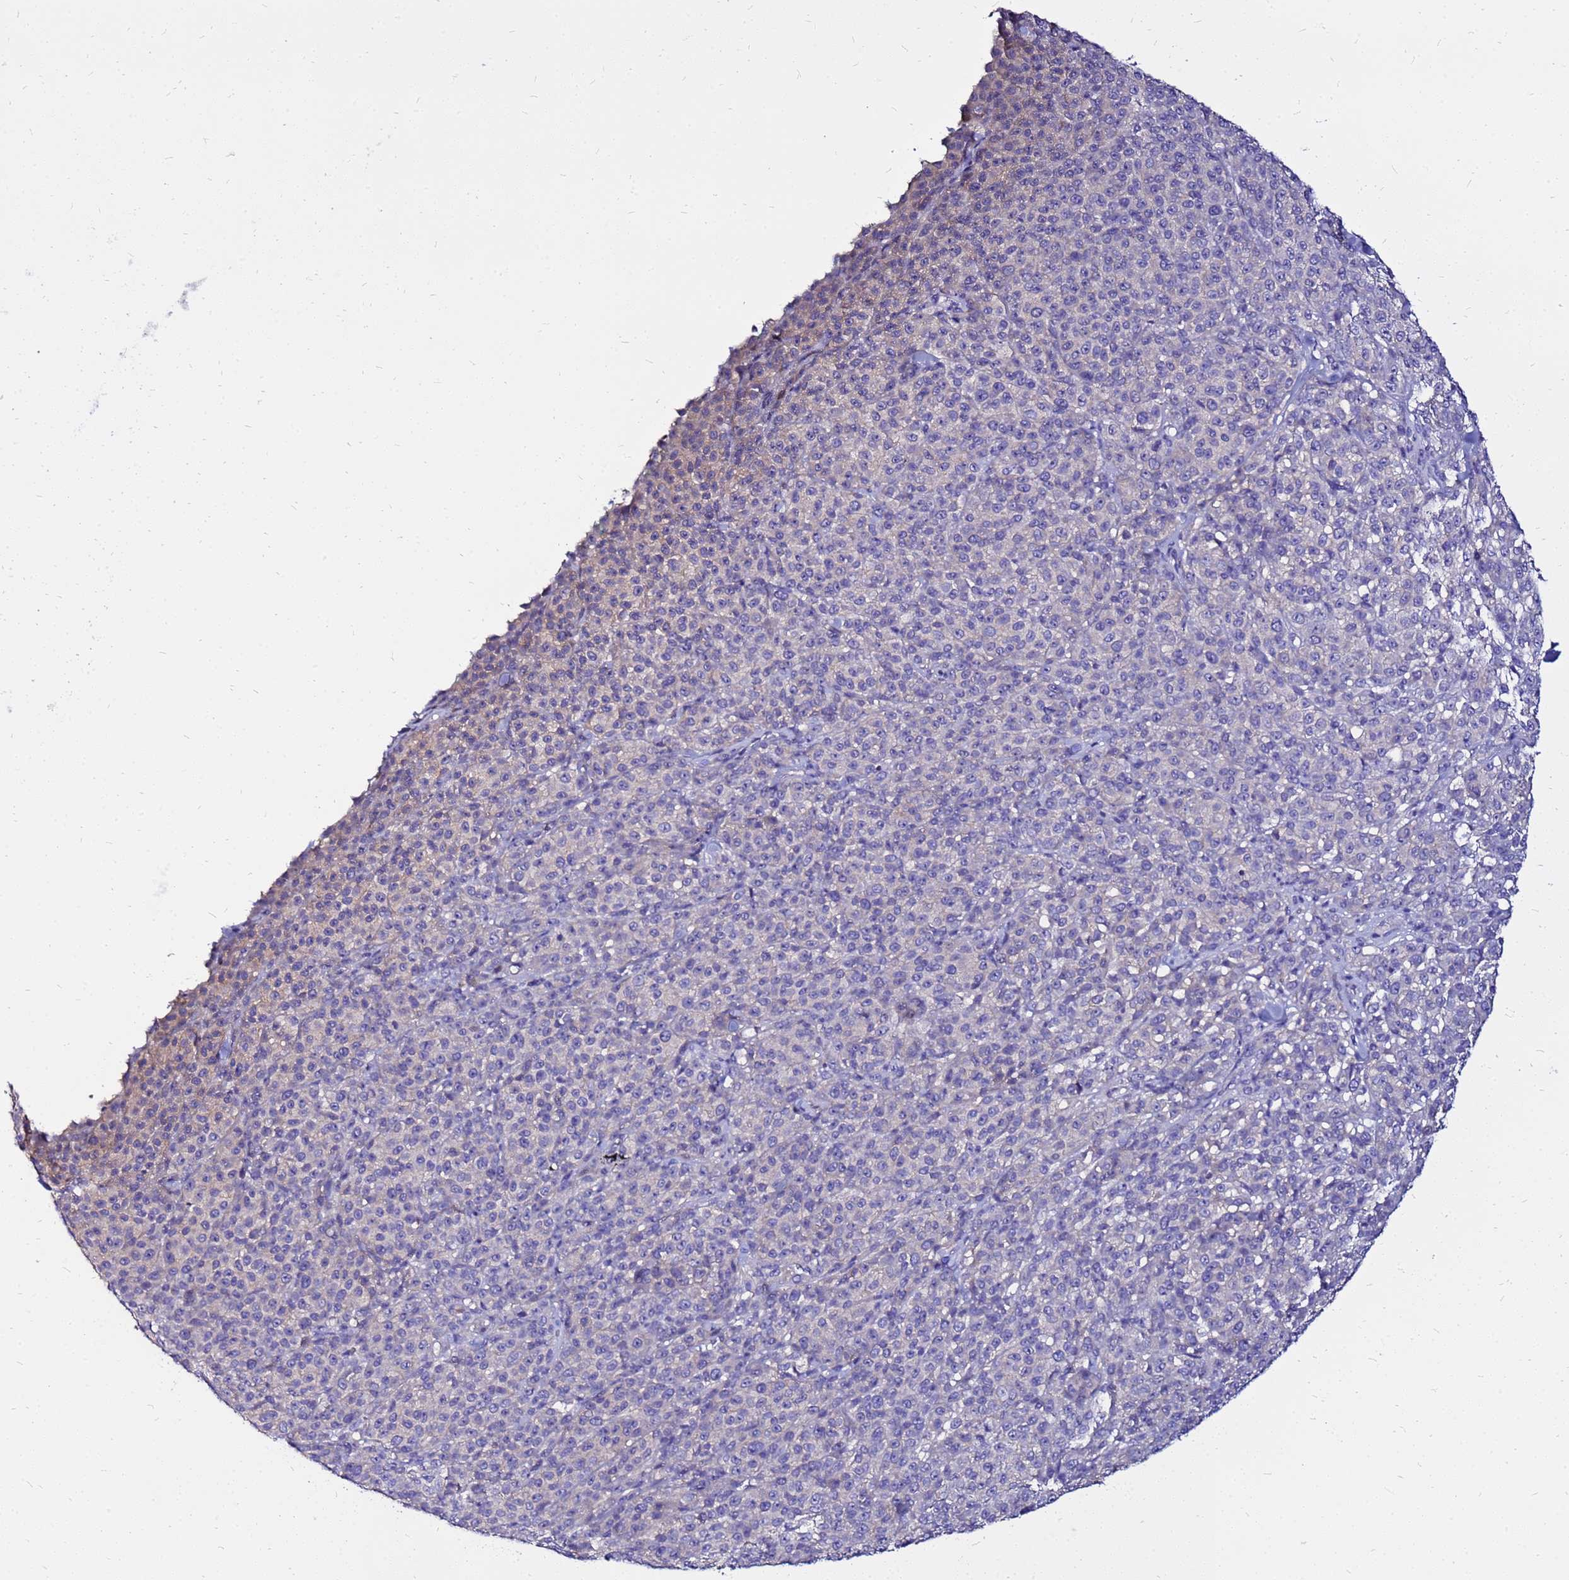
{"staining": {"intensity": "negative", "quantity": "none", "location": "none"}, "tissue": "melanoma", "cell_type": "Tumor cells", "image_type": "cancer", "snomed": [{"axis": "morphology", "description": "Normal tissue, NOS"}, {"axis": "morphology", "description": "Malignant melanoma, NOS"}, {"axis": "topography", "description": "Skin"}], "caption": "DAB (3,3'-diaminobenzidine) immunohistochemical staining of human melanoma displays no significant positivity in tumor cells.", "gene": "ARHGEF5", "patient": {"sex": "female", "age": 34}}